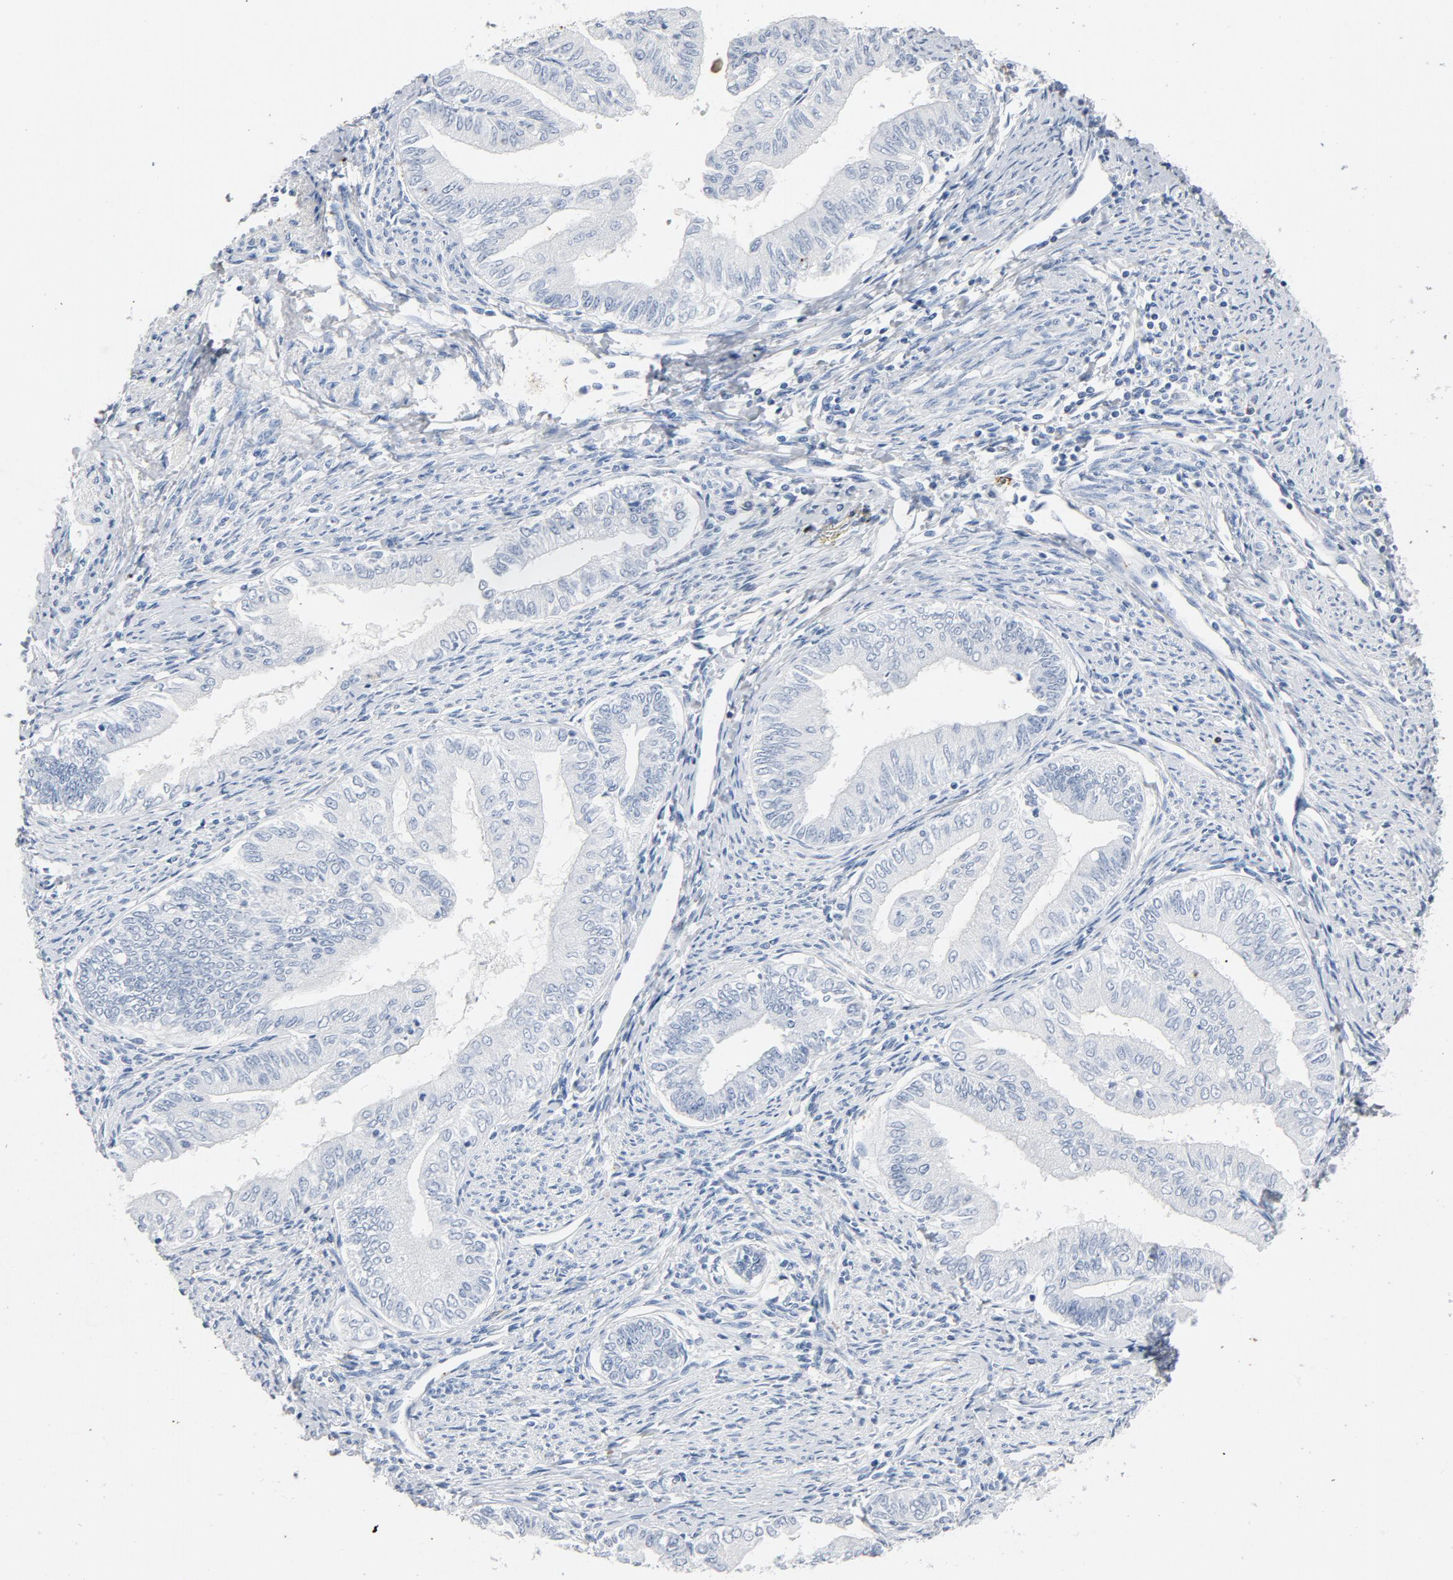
{"staining": {"intensity": "strong", "quantity": "<25%", "location": "cytoplasmic/membranous"}, "tissue": "endometrial cancer", "cell_type": "Tumor cells", "image_type": "cancer", "snomed": [{"axis": "morphology", "description": "Adenocarcinoma, NOS"}, {"axis": "topography", "description": "Endometrium"}], "caption": "Immunohistochemical staining of adenocarcinoma (endometrial) reveals medium levels of strong cytoplasmic/membranous protein expression in approximately <25% of tumor cells. Nuclei are stained in blue.", "gene": "PTPRB", "patient": {"sex": "female", "age": 66}}